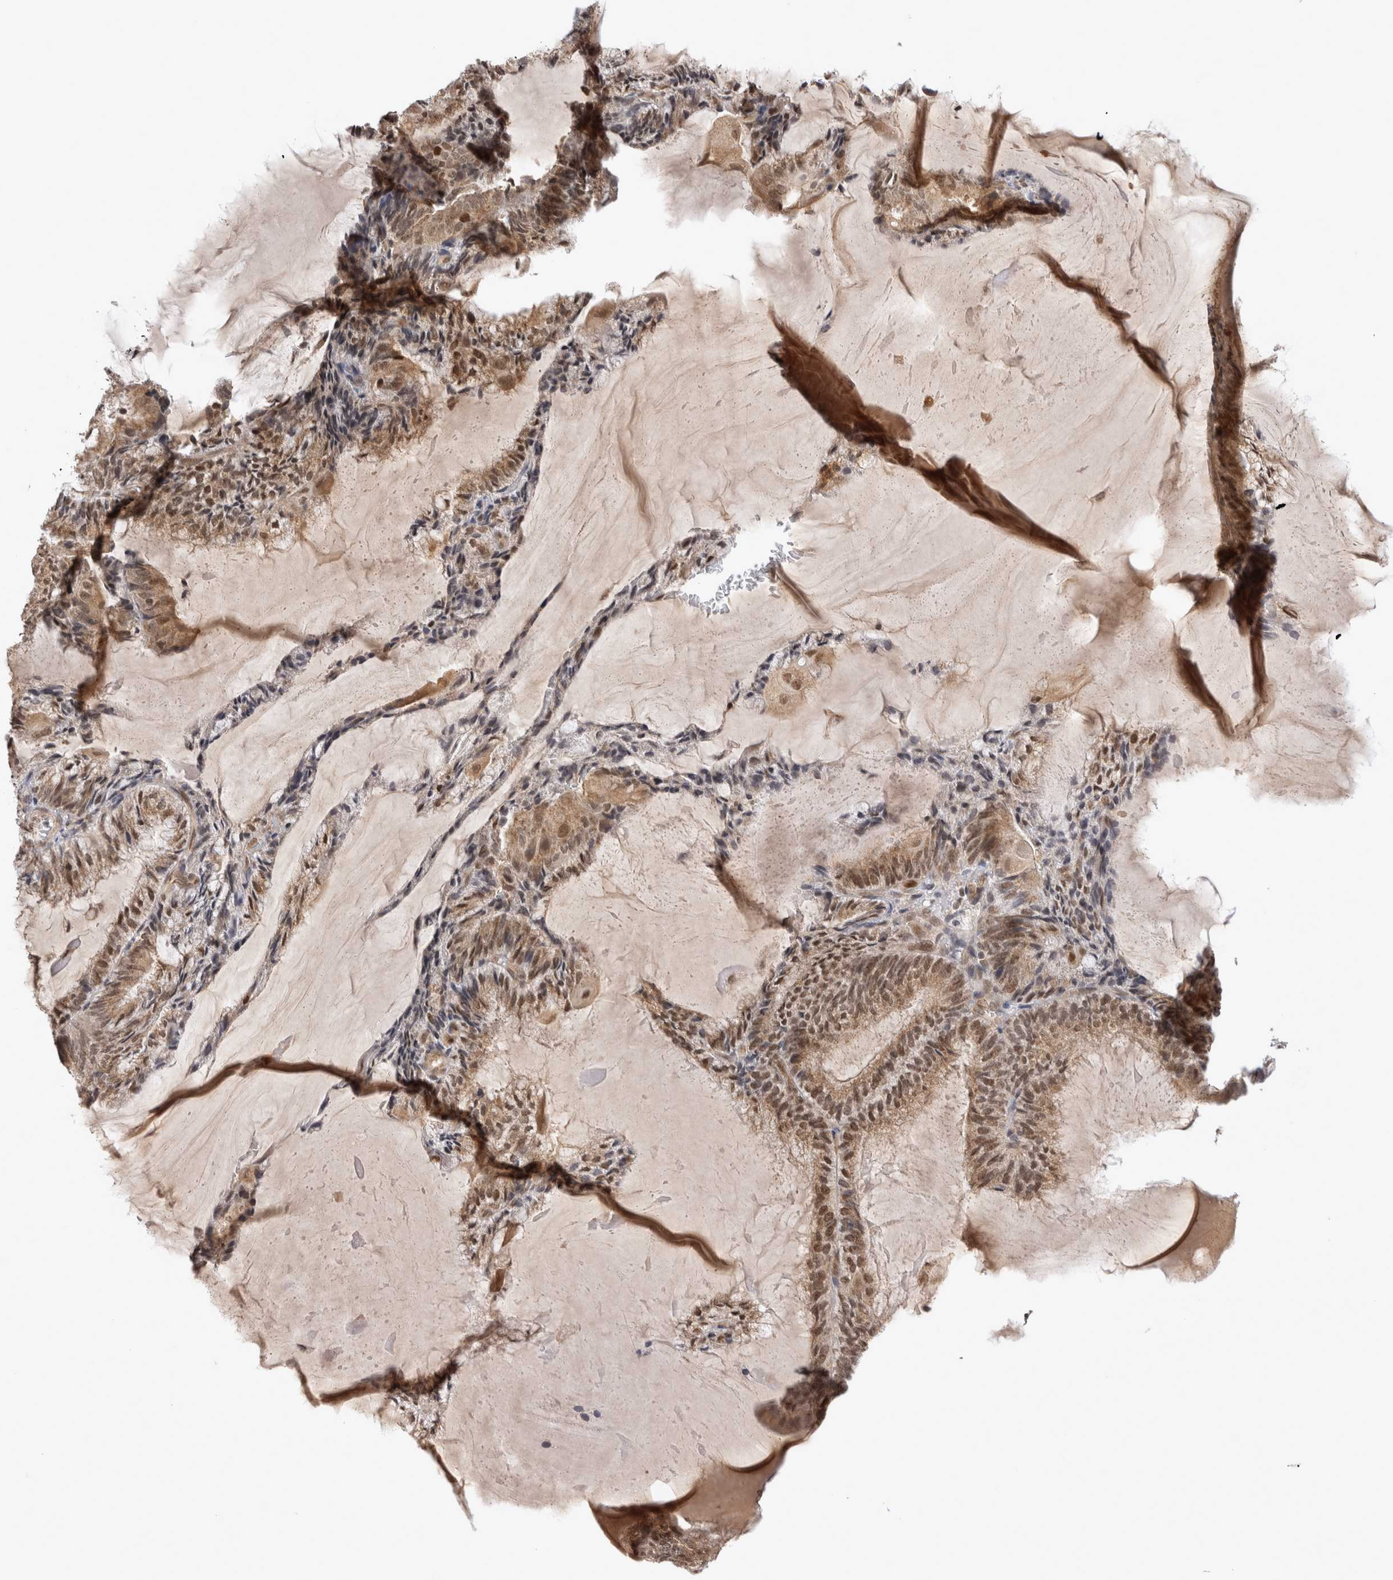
{"staining": {"intensity": "moderate", "quantity": ">75%", "location": "cytoplasmic/membranous,nuclear"}, "tissue": "endometrial cancer", "cell_type": "Tumor cells", "image_type": "cancer", "snomed": [{"axis": "morphology", "description": "Adenocarcinoma, NOS"}, {"axis": "topography", "description": "Endometrium"}], "caption": "Endometrial cancer (adenocarcinoma) stained with immunohistochemistry (IHC) reveals moderate cytoplasmic/membranous and nuclear expression in about >75% of tumor cells. The protein of interest is stained brown, and the nuclei are stained in blue (DAB (3,3'-diaminobenzidine) IHC with brightfield microscopy, high magnification).", "gene": "TMEM65", "patient": {"sex": "female", "age": 81}}